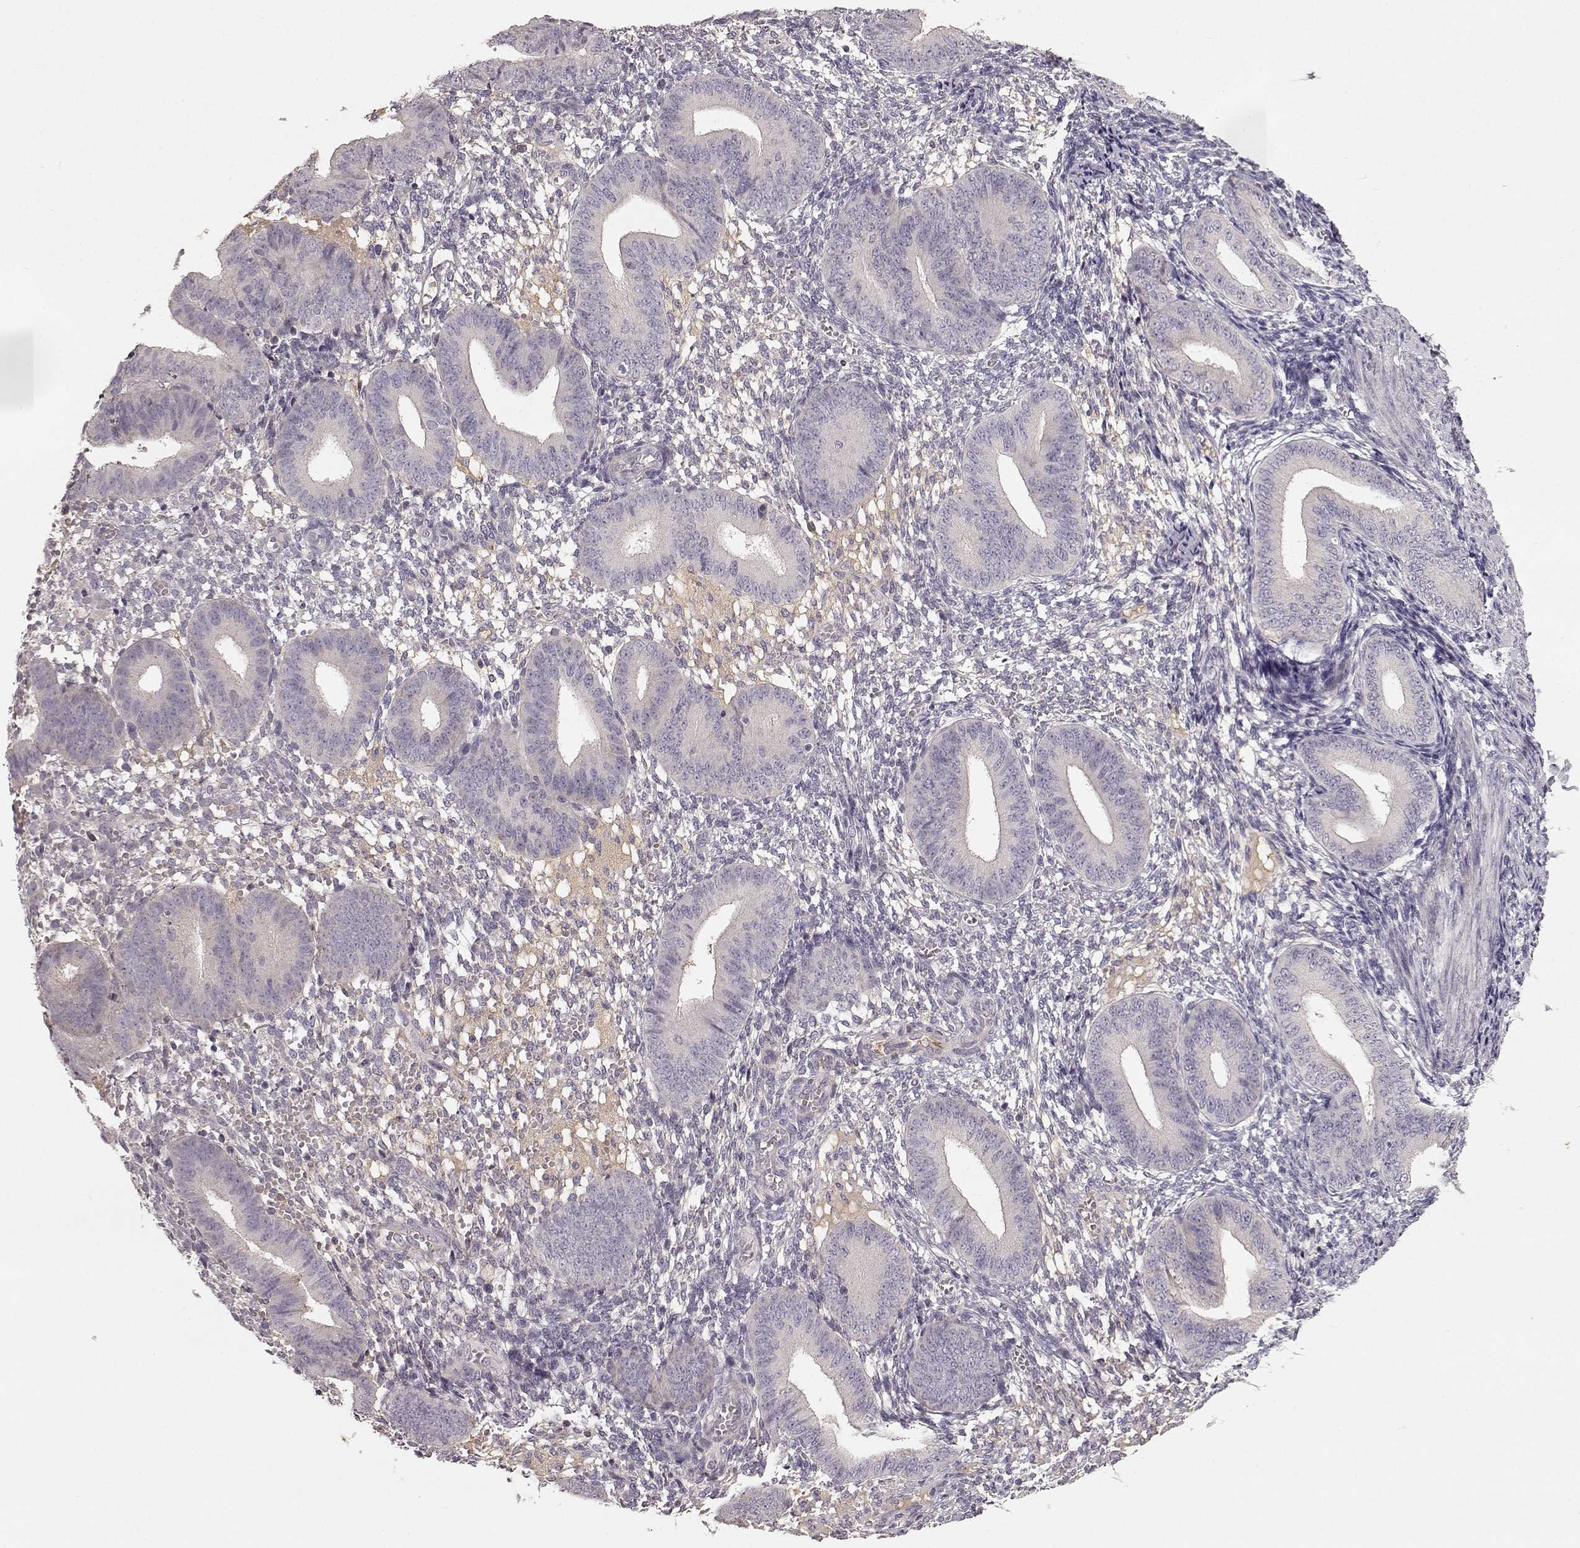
{"staining": {"intensity": "negative", "quantity": "none", "location": "none"}, "tissue": "endometrium", "cell_type": "Cells in endometrial stroma", "image_type": "normal", "snomed": [{"axis": "morphology", "description": "Normal tissue, NOS"}, {"axis": "topography", "description": "Endometrium"}], "caption": "Cells in endometrial stroma are negative for protein expression in benign human endometrium. (DAB immunohistochemistry with hematoxylin counter stain).", "gene": "YJEFN3", "patient": {"sex": "female", "age": 39}}